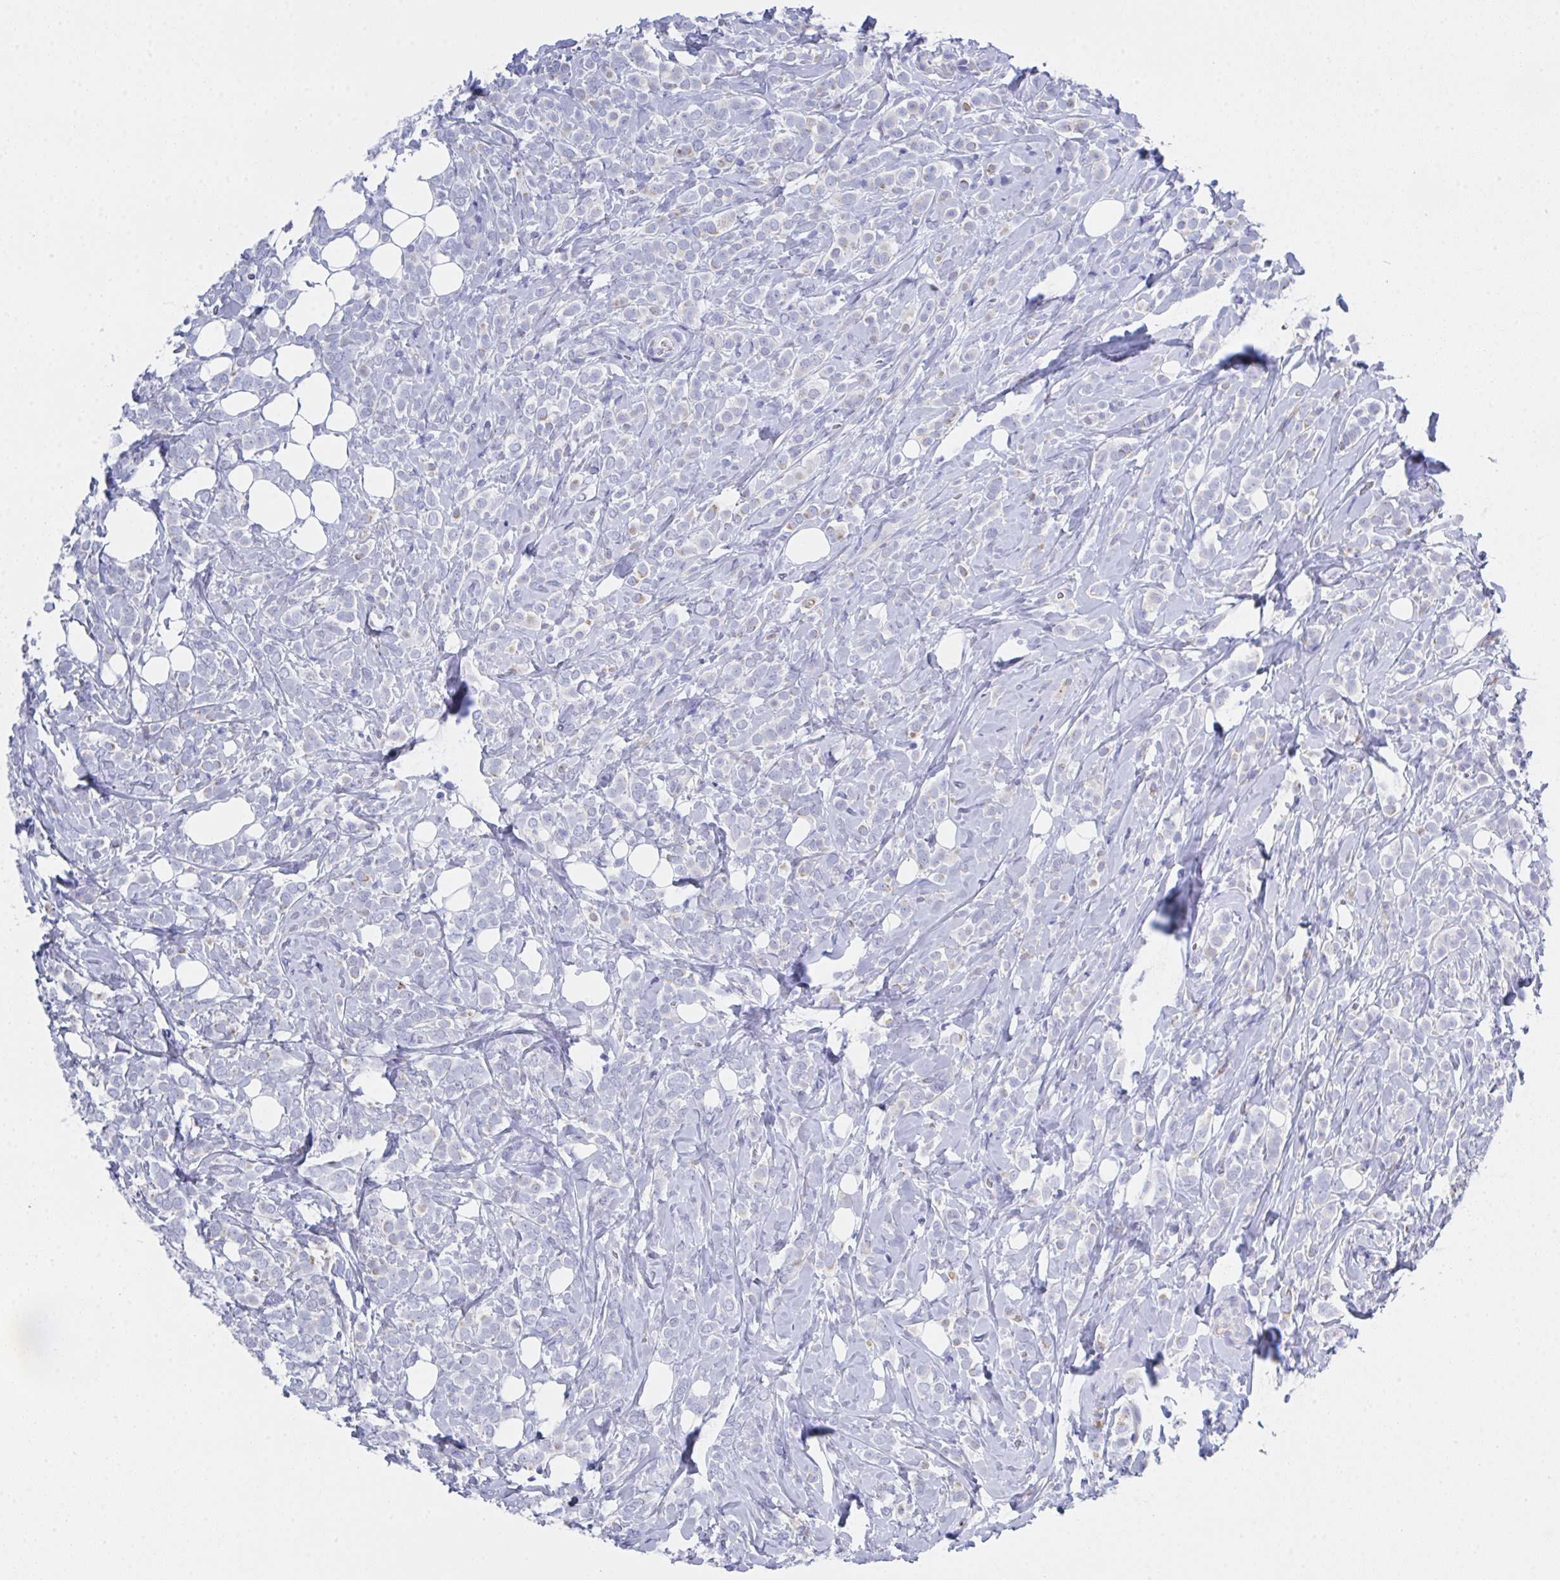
{"staining": {"intensity": "negative", "quantity": "none", "location": "none"}, "tissue": "breast cancer", "cell_type": "Tumor cells", "image_type": "cancer", "snomed": [{"axis": "morphology", "description": "Lobular carcinoma"}, {"axis": "topography", "description": "Breast"}], "caption": "Tumor cells are negative for brown protein staining in lobular carcinoma (breast).", "gene": "FBXO47", "patient": {"sex": "female", "age": 49}}